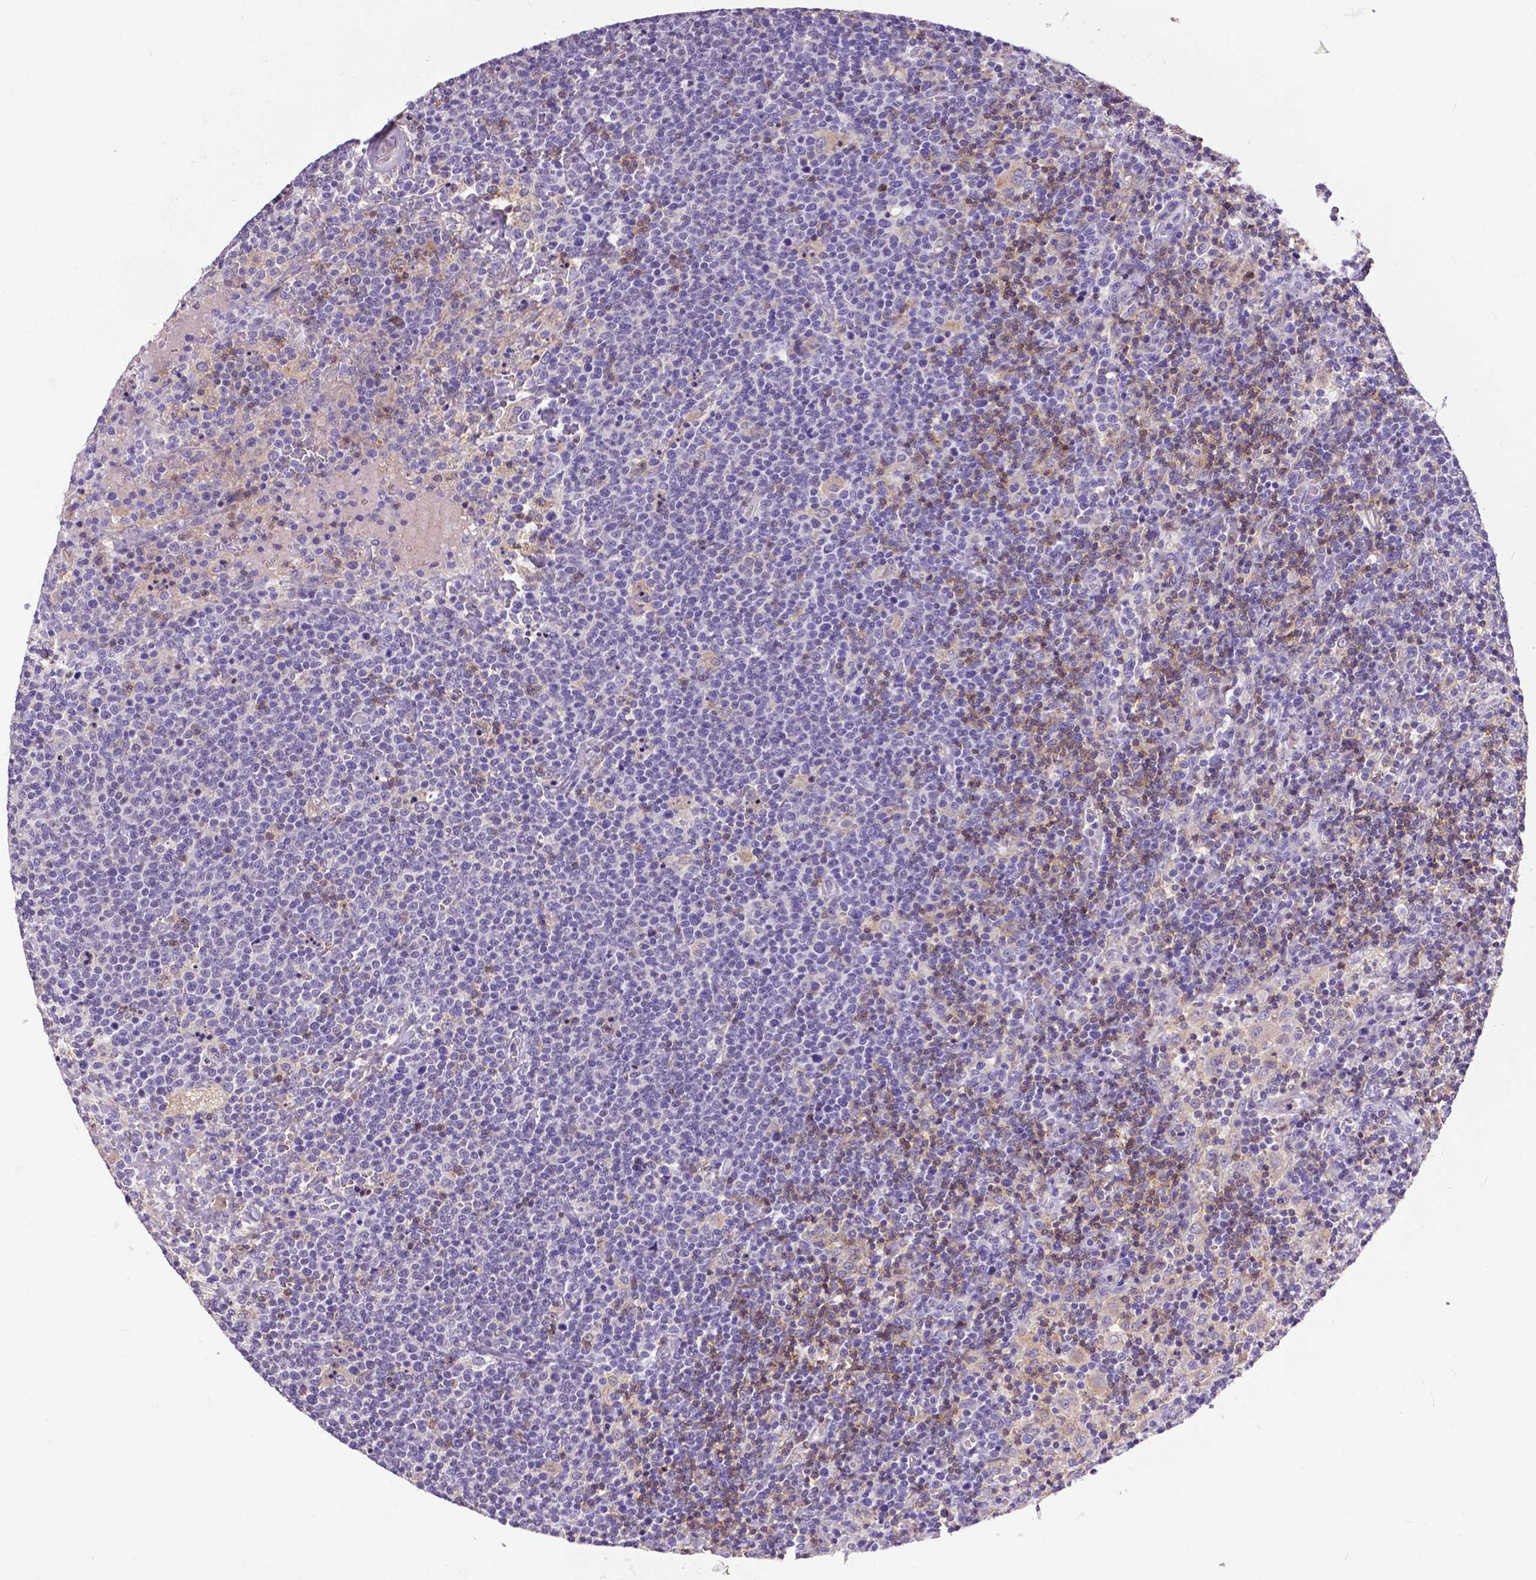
{"staining": {"intensity": "negative", "quantity": "none", "location": "none"}, "tissue": "lymphoma", "cell_type": "Tumor cells", "image_type": "cancer", "snomed": [{"axis": "morphology", "description": "Malignant lymphoma, non-Hodgkin's type, High grade"}, {"axis": "topography", "description": "Lymph node"}], "caption": "Immunohistochemical staining of human malignant lymphoma, non-Hodgkin's type (high-grade) reveals no significant expression in tumor cells. Brightfield microscopy of immunohistochemistry (IHC) stained with DAB (brown) and hematoxylin (blue), captured at high magnification.", "gene": "CD4", "patient": {"sex": "male", "age": 61}}